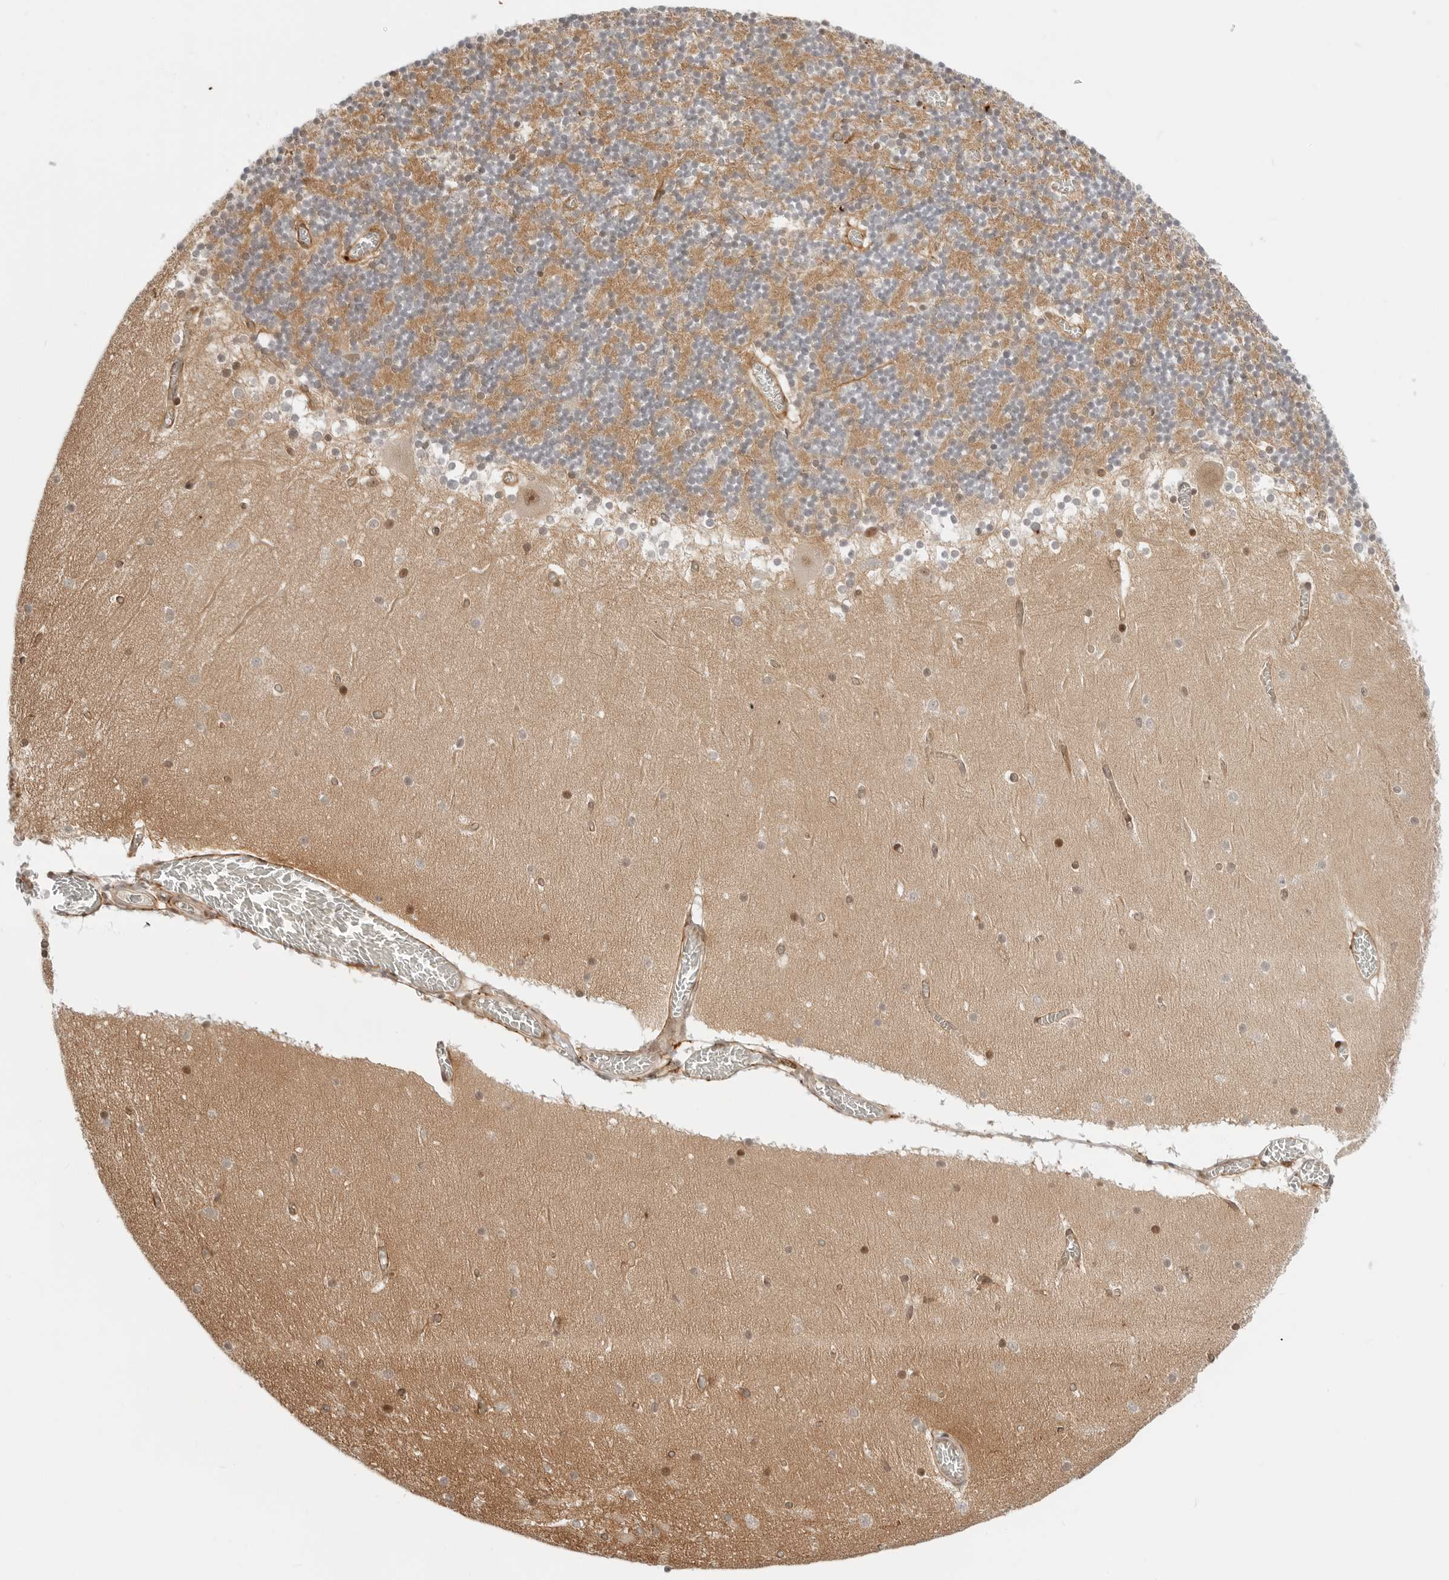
{"staining": {"intensity": "moderate", "quantity": "<25%", "location": "cytoplasmic/membranous"}, "tissue": "cerebellum", "cell_type": "Cells in granular layer", "image_type": "normal", "snomed": [{"axis": "morphology", "description": "Normal tissue, NOS"}, {"axis": "topography", "description": "Cerebellum"}], "caption": "About <25% of cells in granular layer in normal human cerebellum display moderate cytoplasmic/membranous protein staining as visualized by brown immunohistochemical staining.", "gene": "ZNF613", "patient": {"sex": "female", "age": 28}}